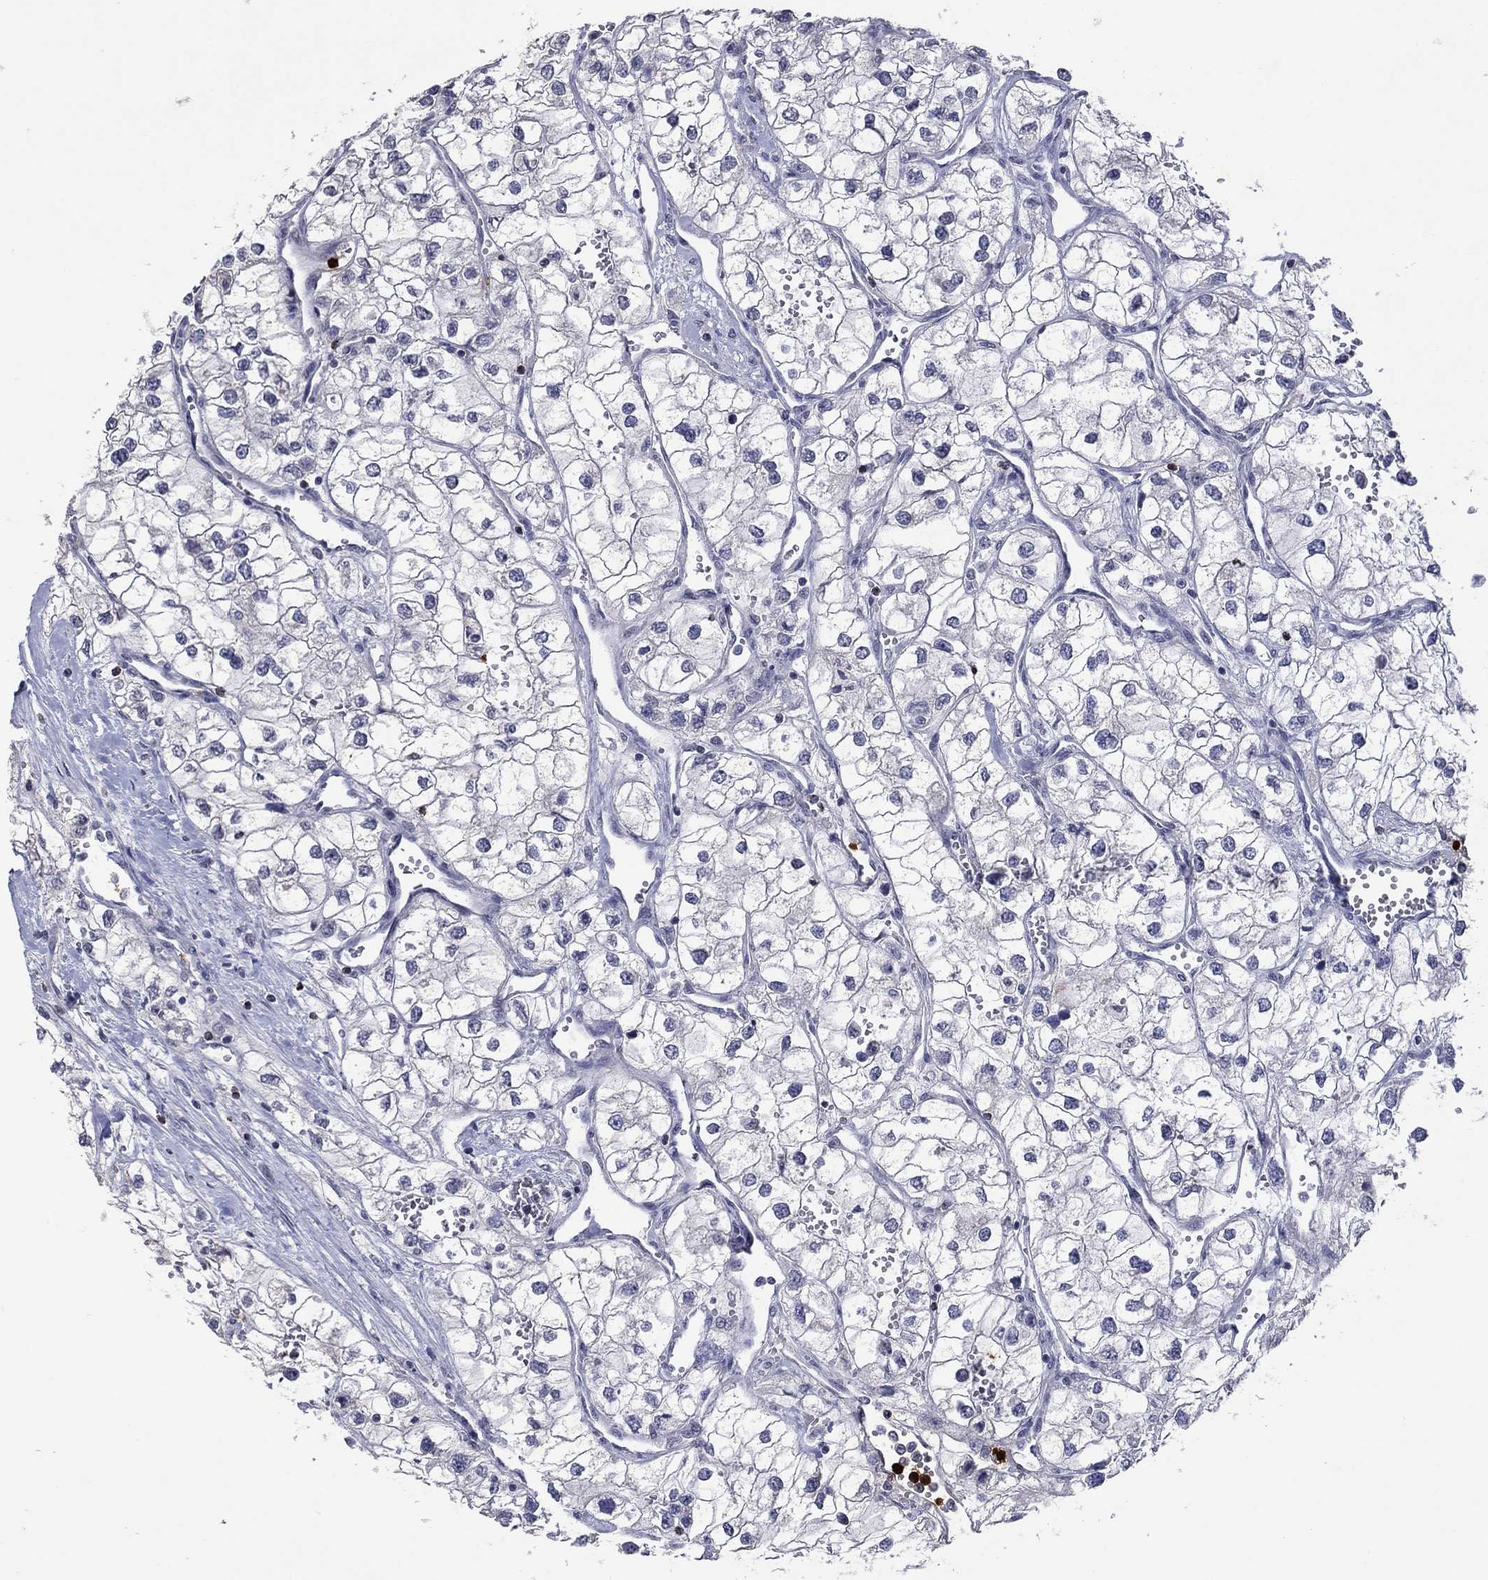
{"staining": {"intensity": "negative", "quantity": "none", "location": "none"}, "tissue": "renal cancer", "cell_type": "Tumor cells", "image_type": "cancer", "snomed": [{"axis": "morphology", "description": "Adenocarcinoma, NOS"}, {"axis": "topography", "description": "Kidney"}], "caption": "Immunohistochemical staining of renal adenocarcinoma reveals no significant positivity in tumor cells.", "gene": "CCL5", "patient": {"sex": "male", "age": 59}}